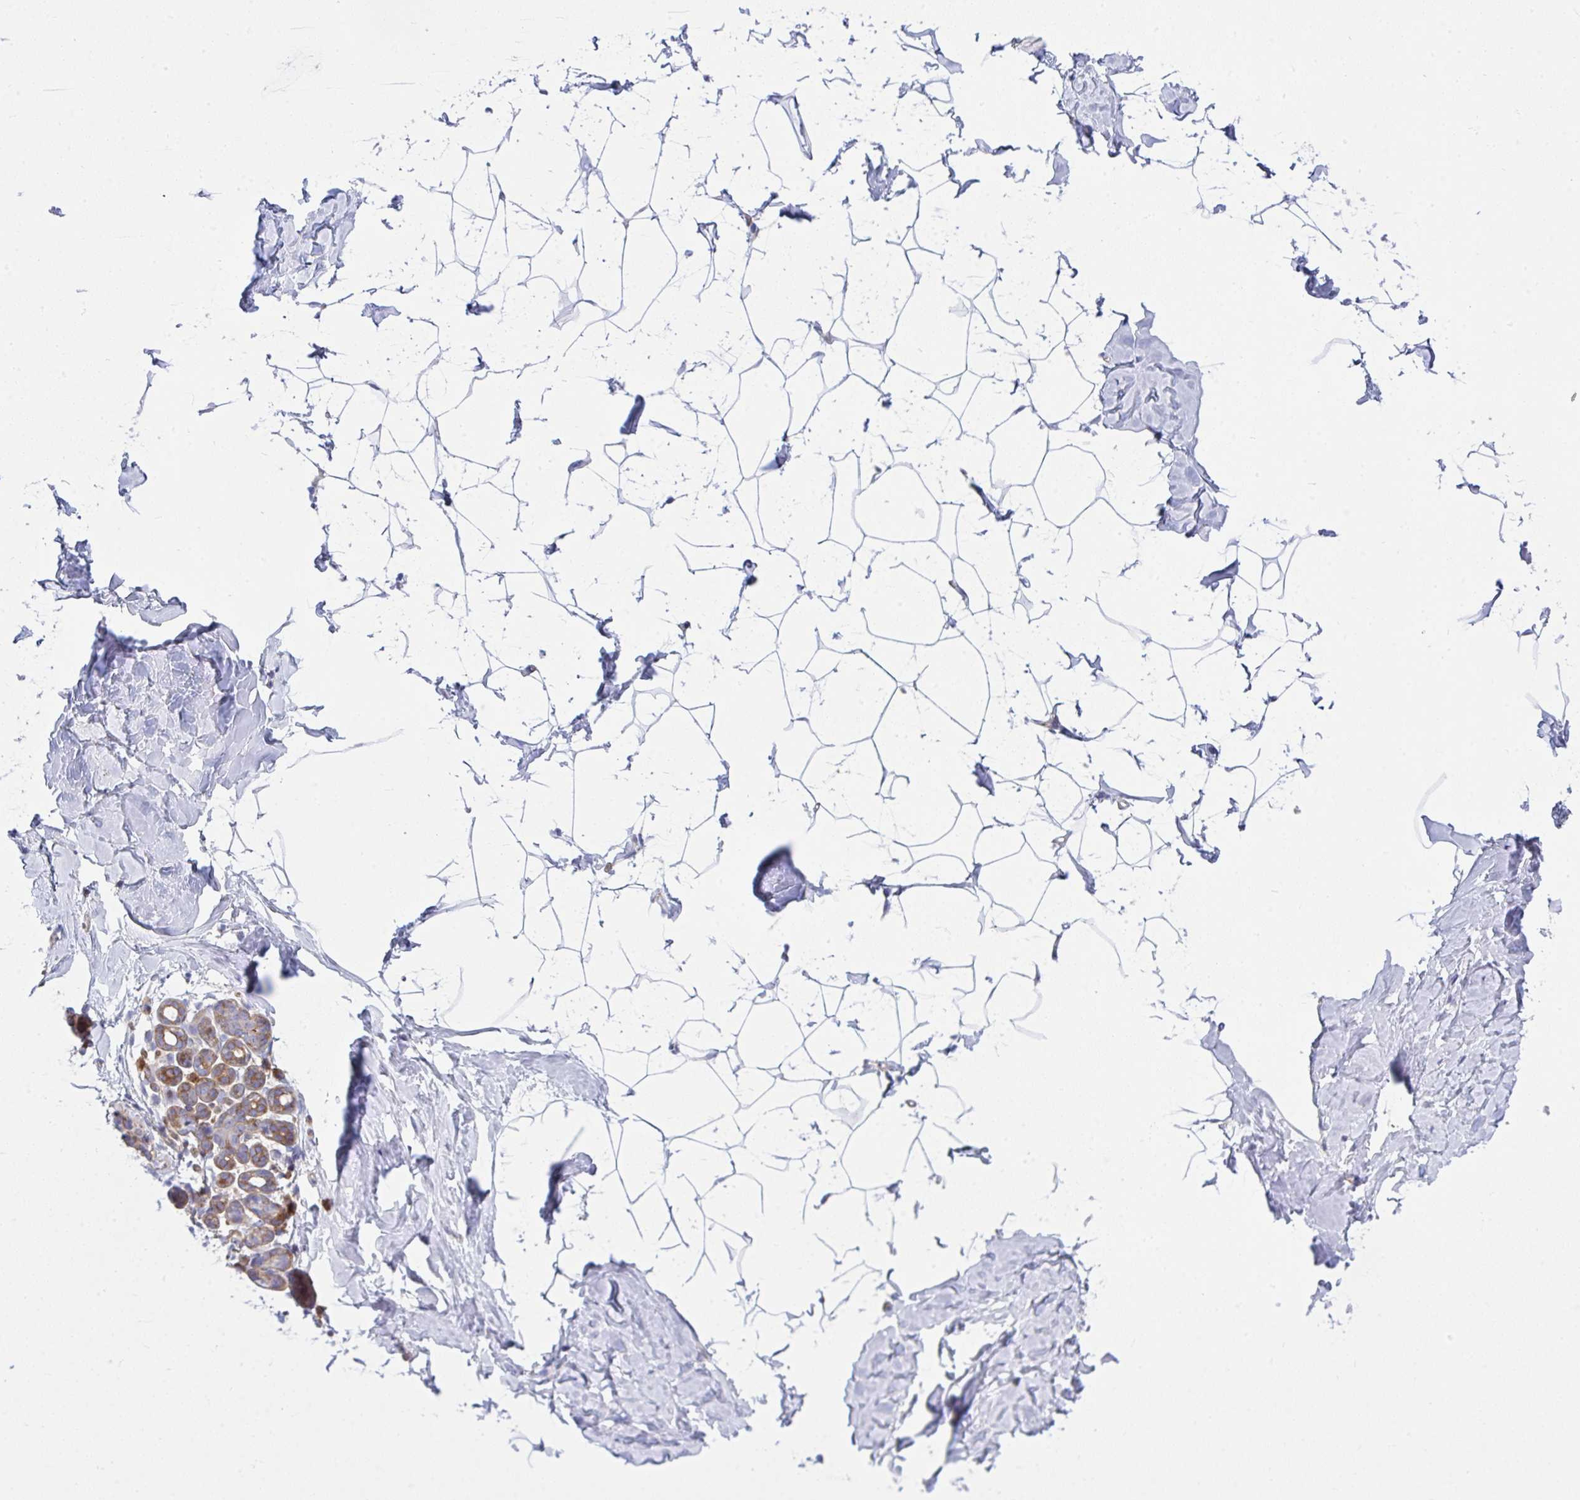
{"staining": {"intensity": "negative", "quantity": "none", "location": "none"}, "tissue": "breast", "cell_type": "Adipocytes", "image_type": "normal", "snomed": [{"axis": "morphology", "description": "Normal tissue, NOS"}, {"axis": "topography", "description": "Breast"}], "caption": "This is an immunohistochemistry (IHC) image of unremarkable breast. There is no positivity in adipocytes.", "gene": "GAB1", "patient": {"sex": "female", "age": 32}}